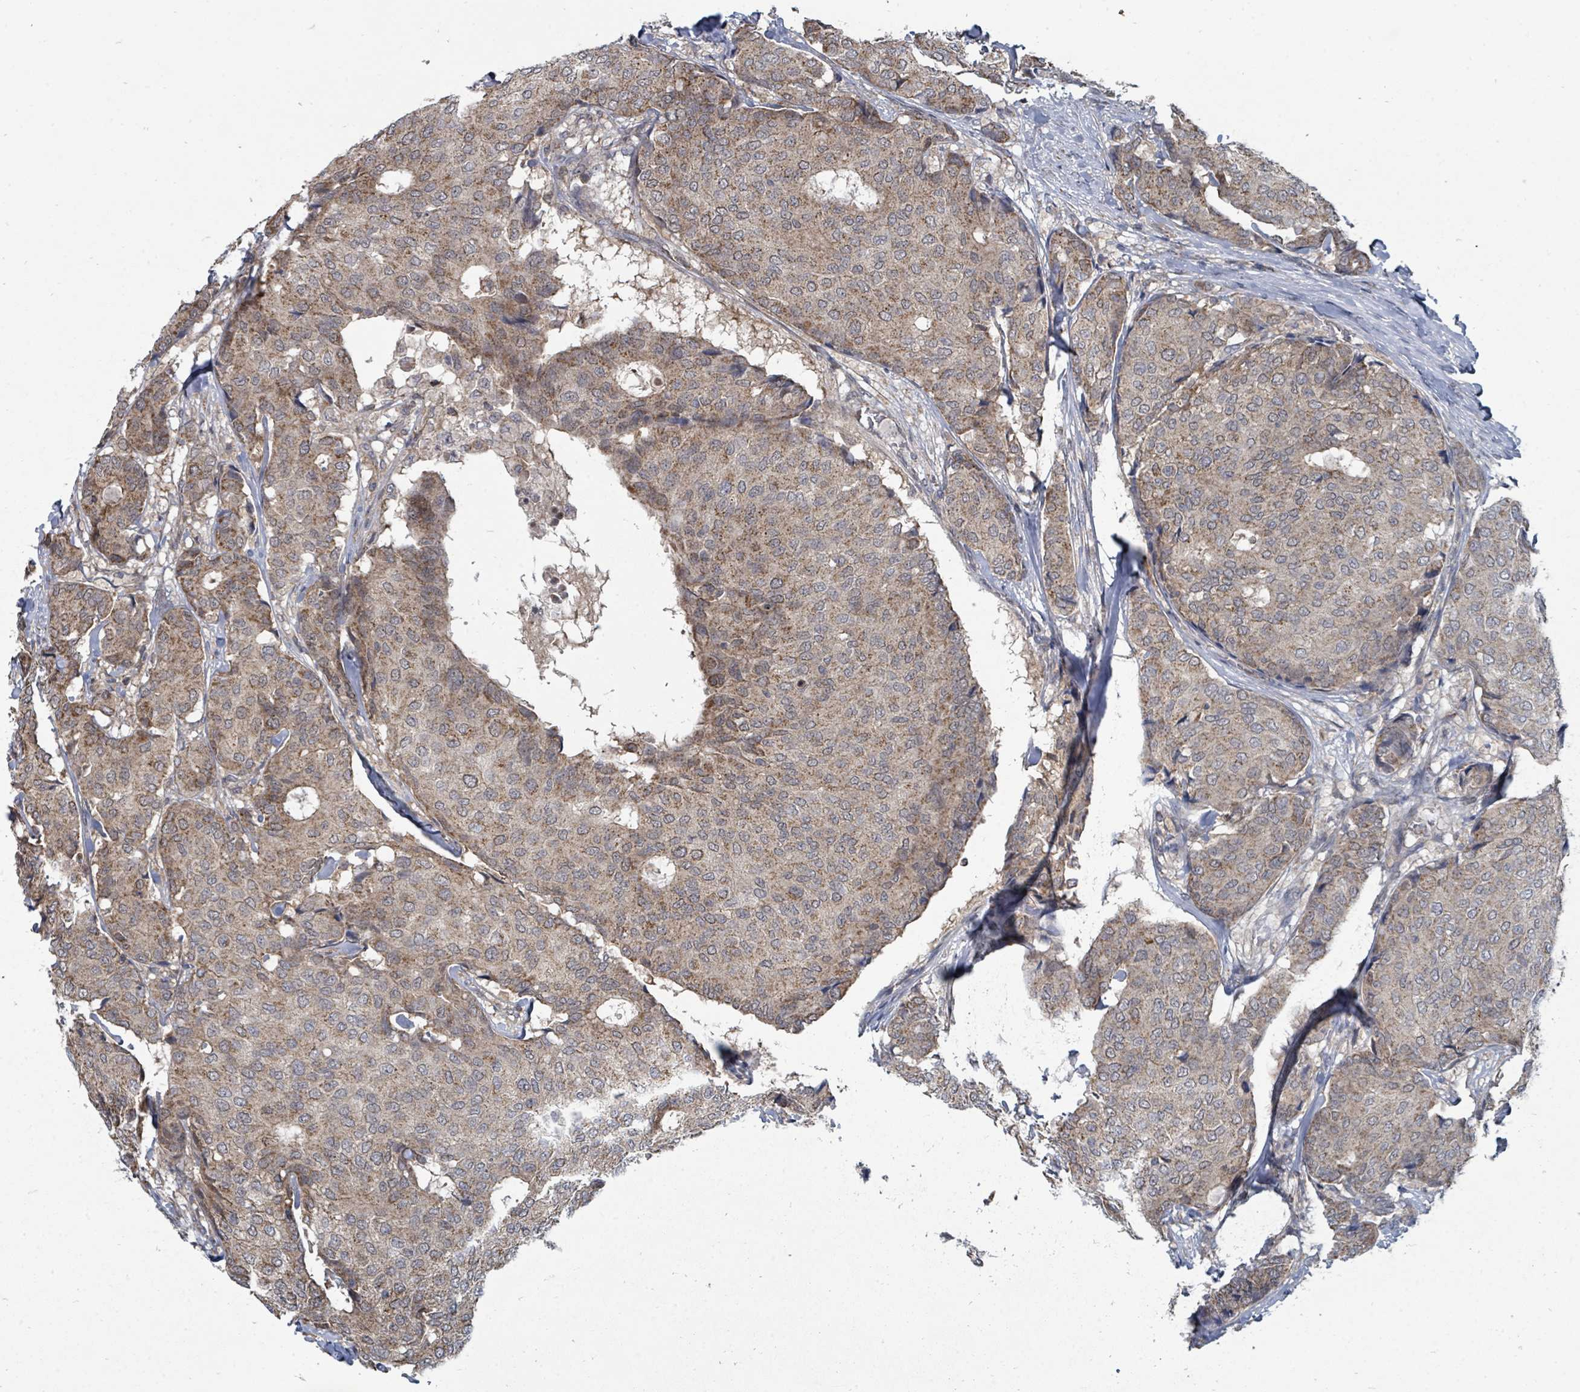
{"staining": {"intensity": "moderate", "quantity": ">75%", "location": "cytoplasmic/membranous"}, "tissue": "breast cancer", "cell_type": "Tumor cells", "image_type": "cancer", "snomed": [{"axis": "morphology", "description": "Duct carcinoma"}, {"axis": "topography", "description": "Breast"}], "caption": "High-magnification brightfield microscopy of breast invasive ductal carcinoma stained with DAB (brown) and counterstained with hematoxylin (blue). tumor cells exhibit moderate cytoplasmic/membranous positivity is seen in approximately>75% of cells.", "gene": "MAGOHB", "patient": {"sex": "female", "age": 75}}